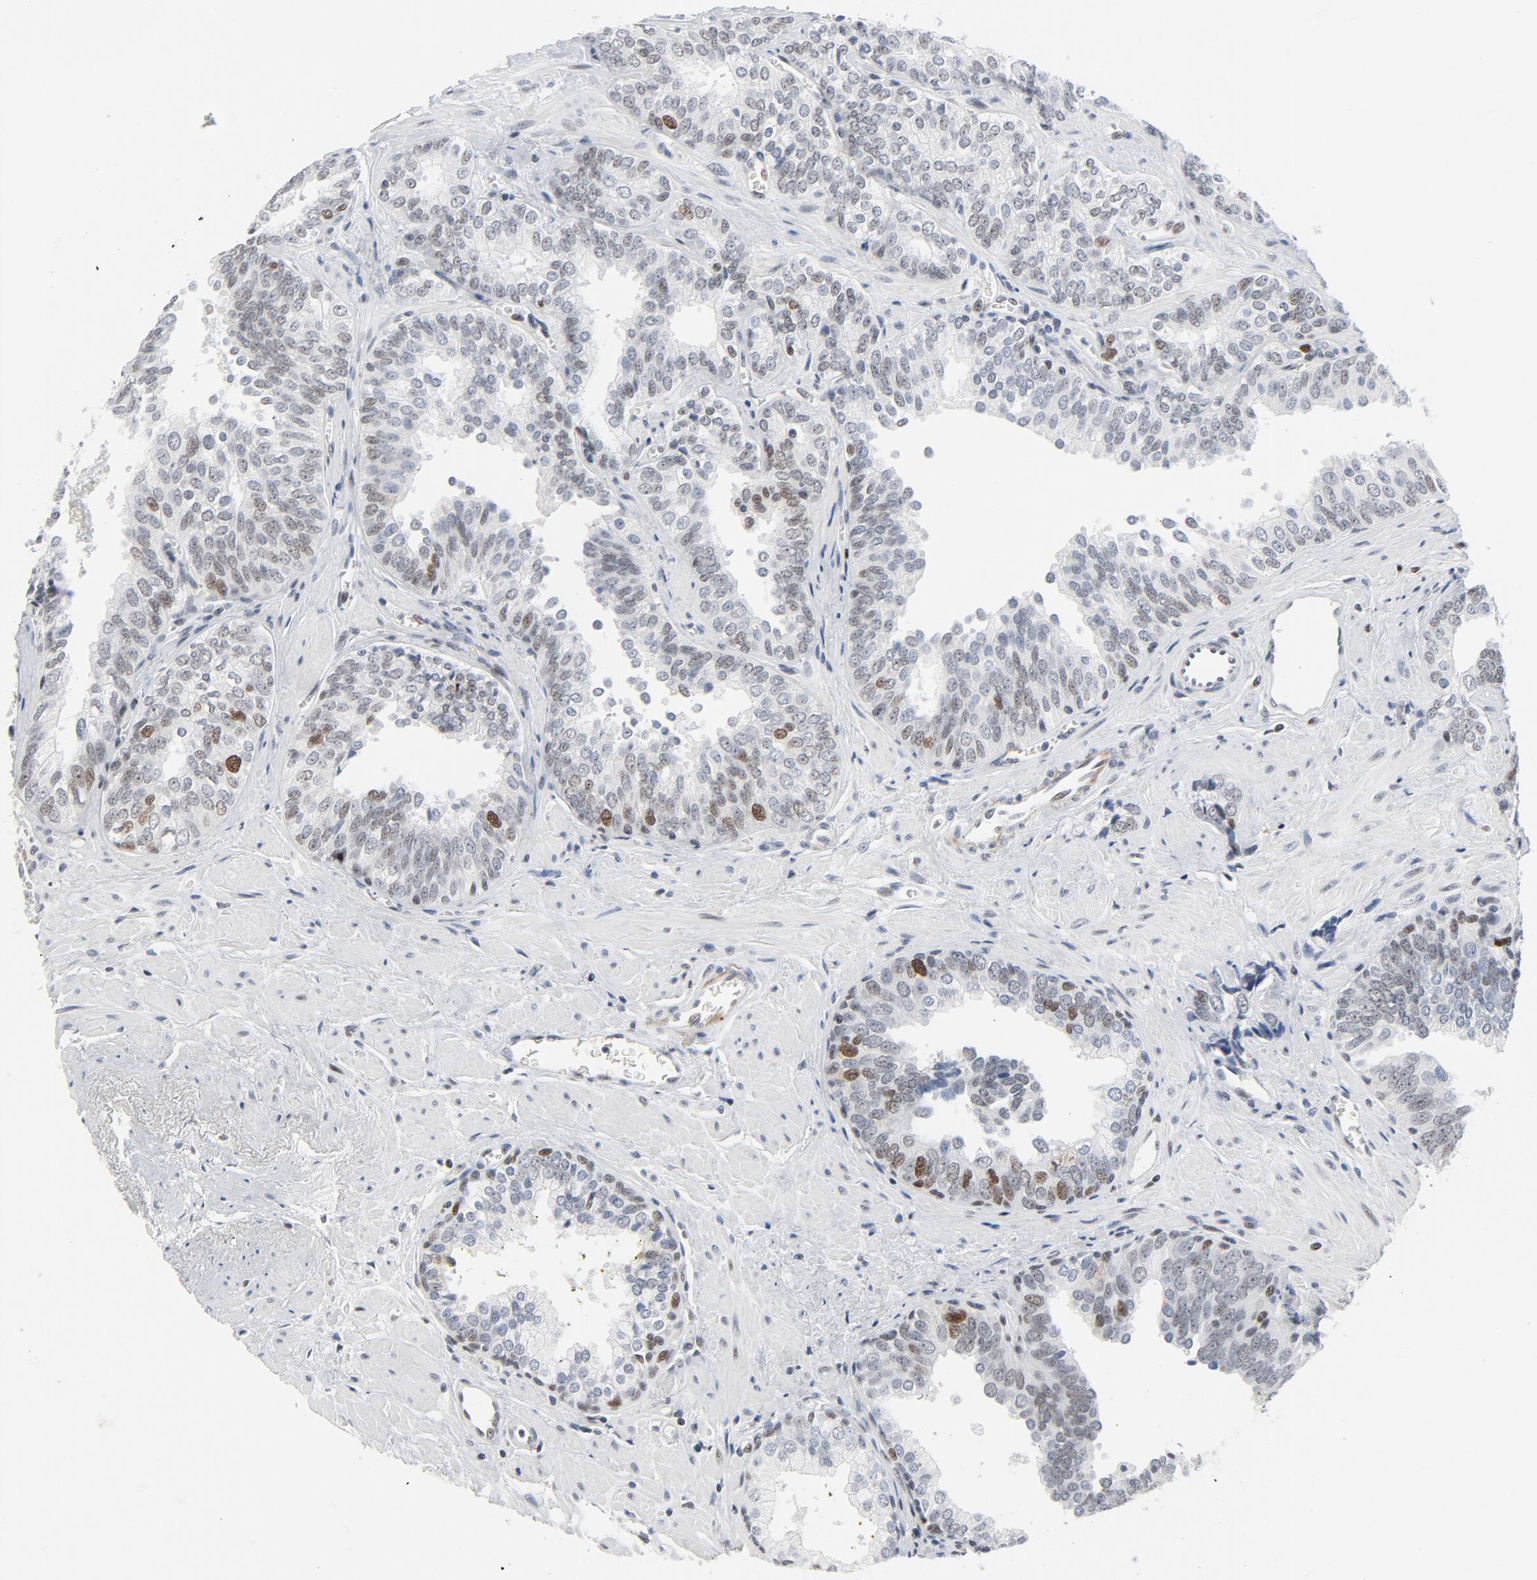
{"staining": {"intensity": "moderate", "quantity": "<25%", "location": "nuclear"}, "tissue": "prostate cancer", "cell_type": "Tumor cells", "image_type": "cancer", "snomed": [{"axis": "morphology", "description": "Adenocarcinoma, High grade"}, {"axis": "topography", "description": "Prostate"}], "caption": "Brown immunohistochemical staining in human prostate cancer (adenocarcinoma (high-grade)) exhibits moderate nuclear positivity in approximately <25% of tumor cells.", "gene": "POLD1", "patient": {"sex": "male", "age": 67}}